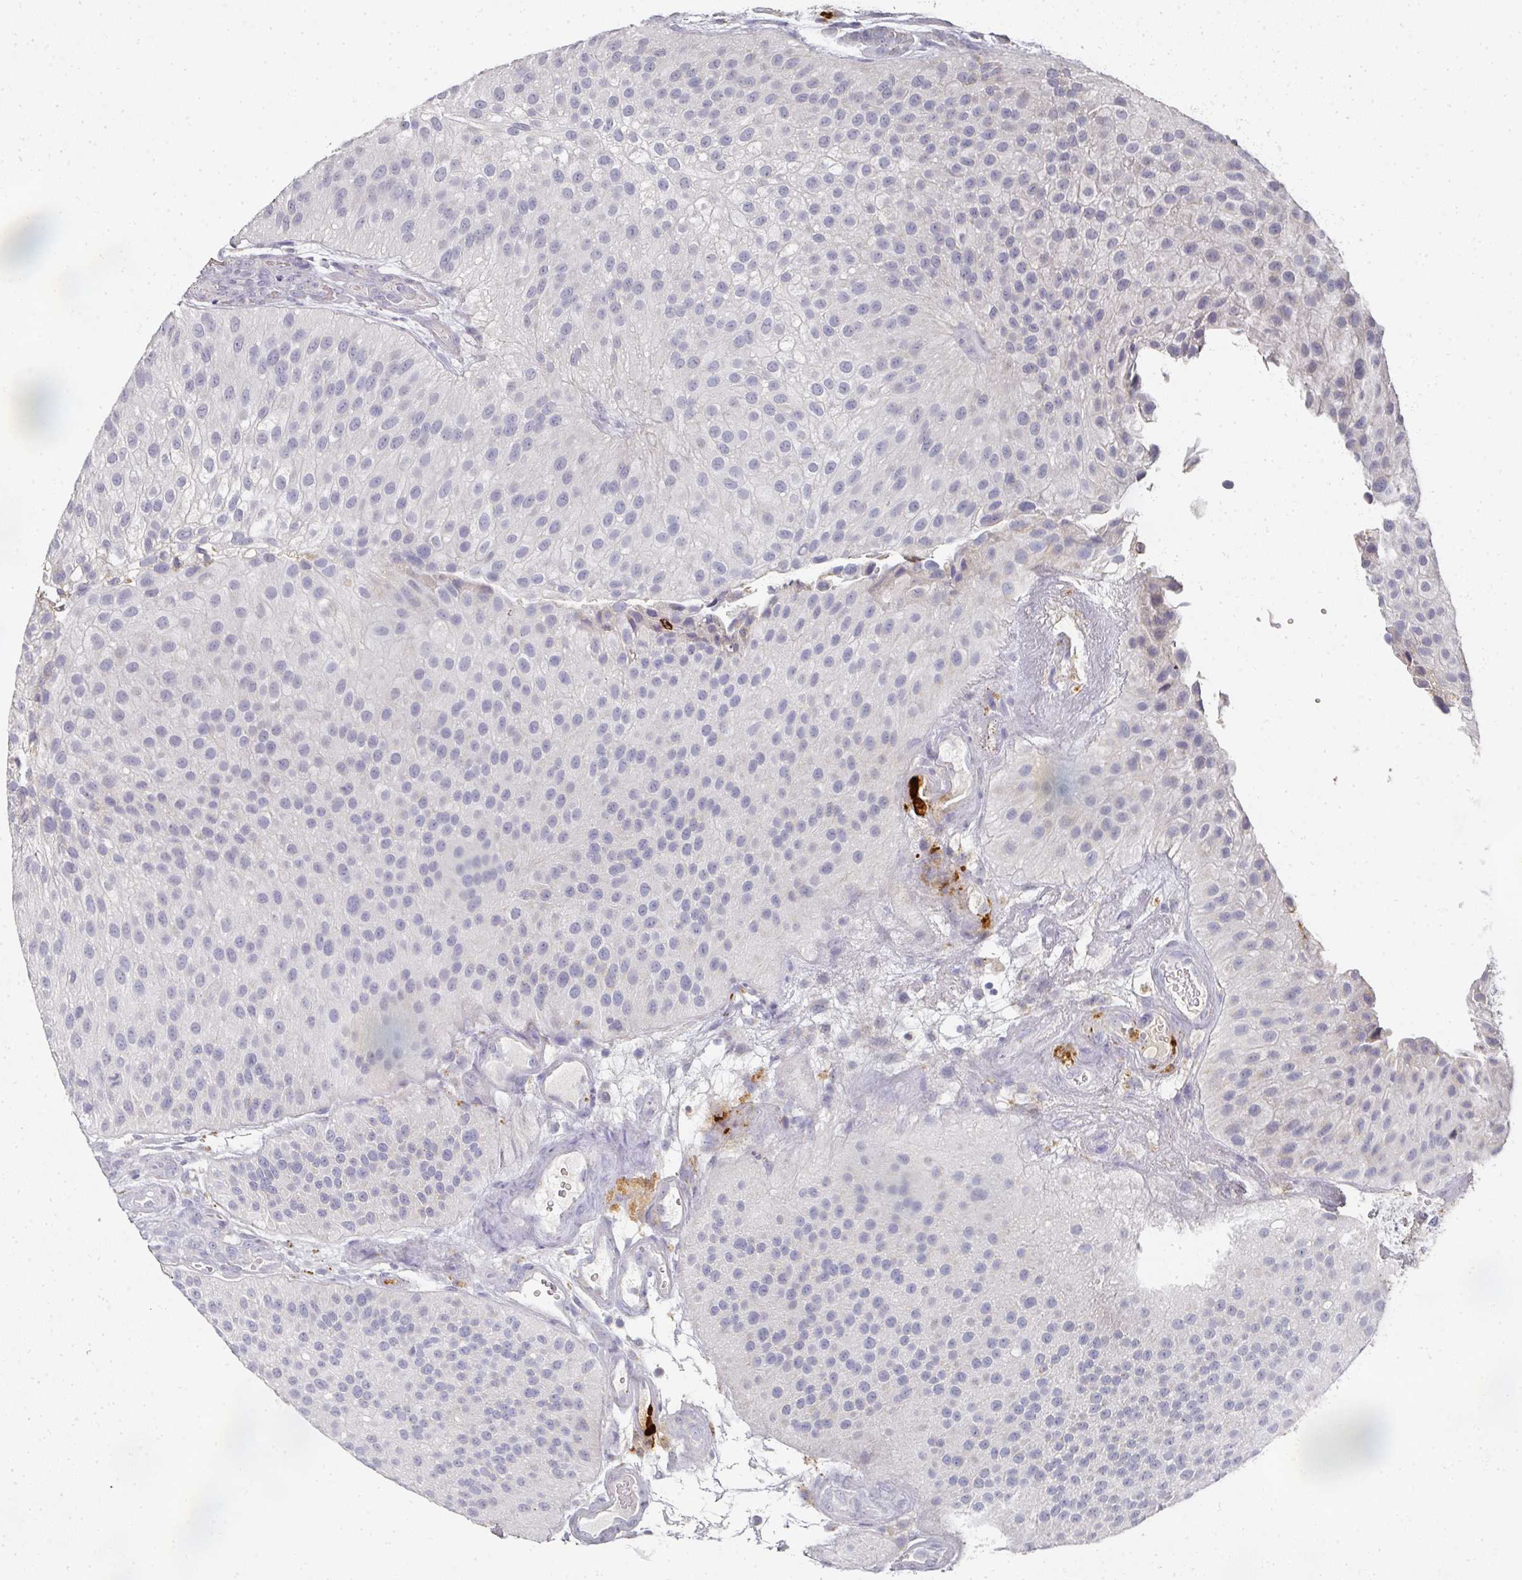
{"staining": {"intensity": "negative", "quantity": "none", "location": "none"}, "tissue": "urothelial cancer", "cell_type": "Tumor cells", "image_type": "cancer", "snomed": [{"axis": "morphology", "description": "Urothelial carcinoma, NOS"}, {"axis": "topography", "description": "Urinary bladder"}], "caption": "Transitional cell carcinoma stained for a protein using immunohistochemistry (IHC) shows no positivity tumor cells.", "gene": "CAMP", "patient": {"sex": "male", "age": 87}}